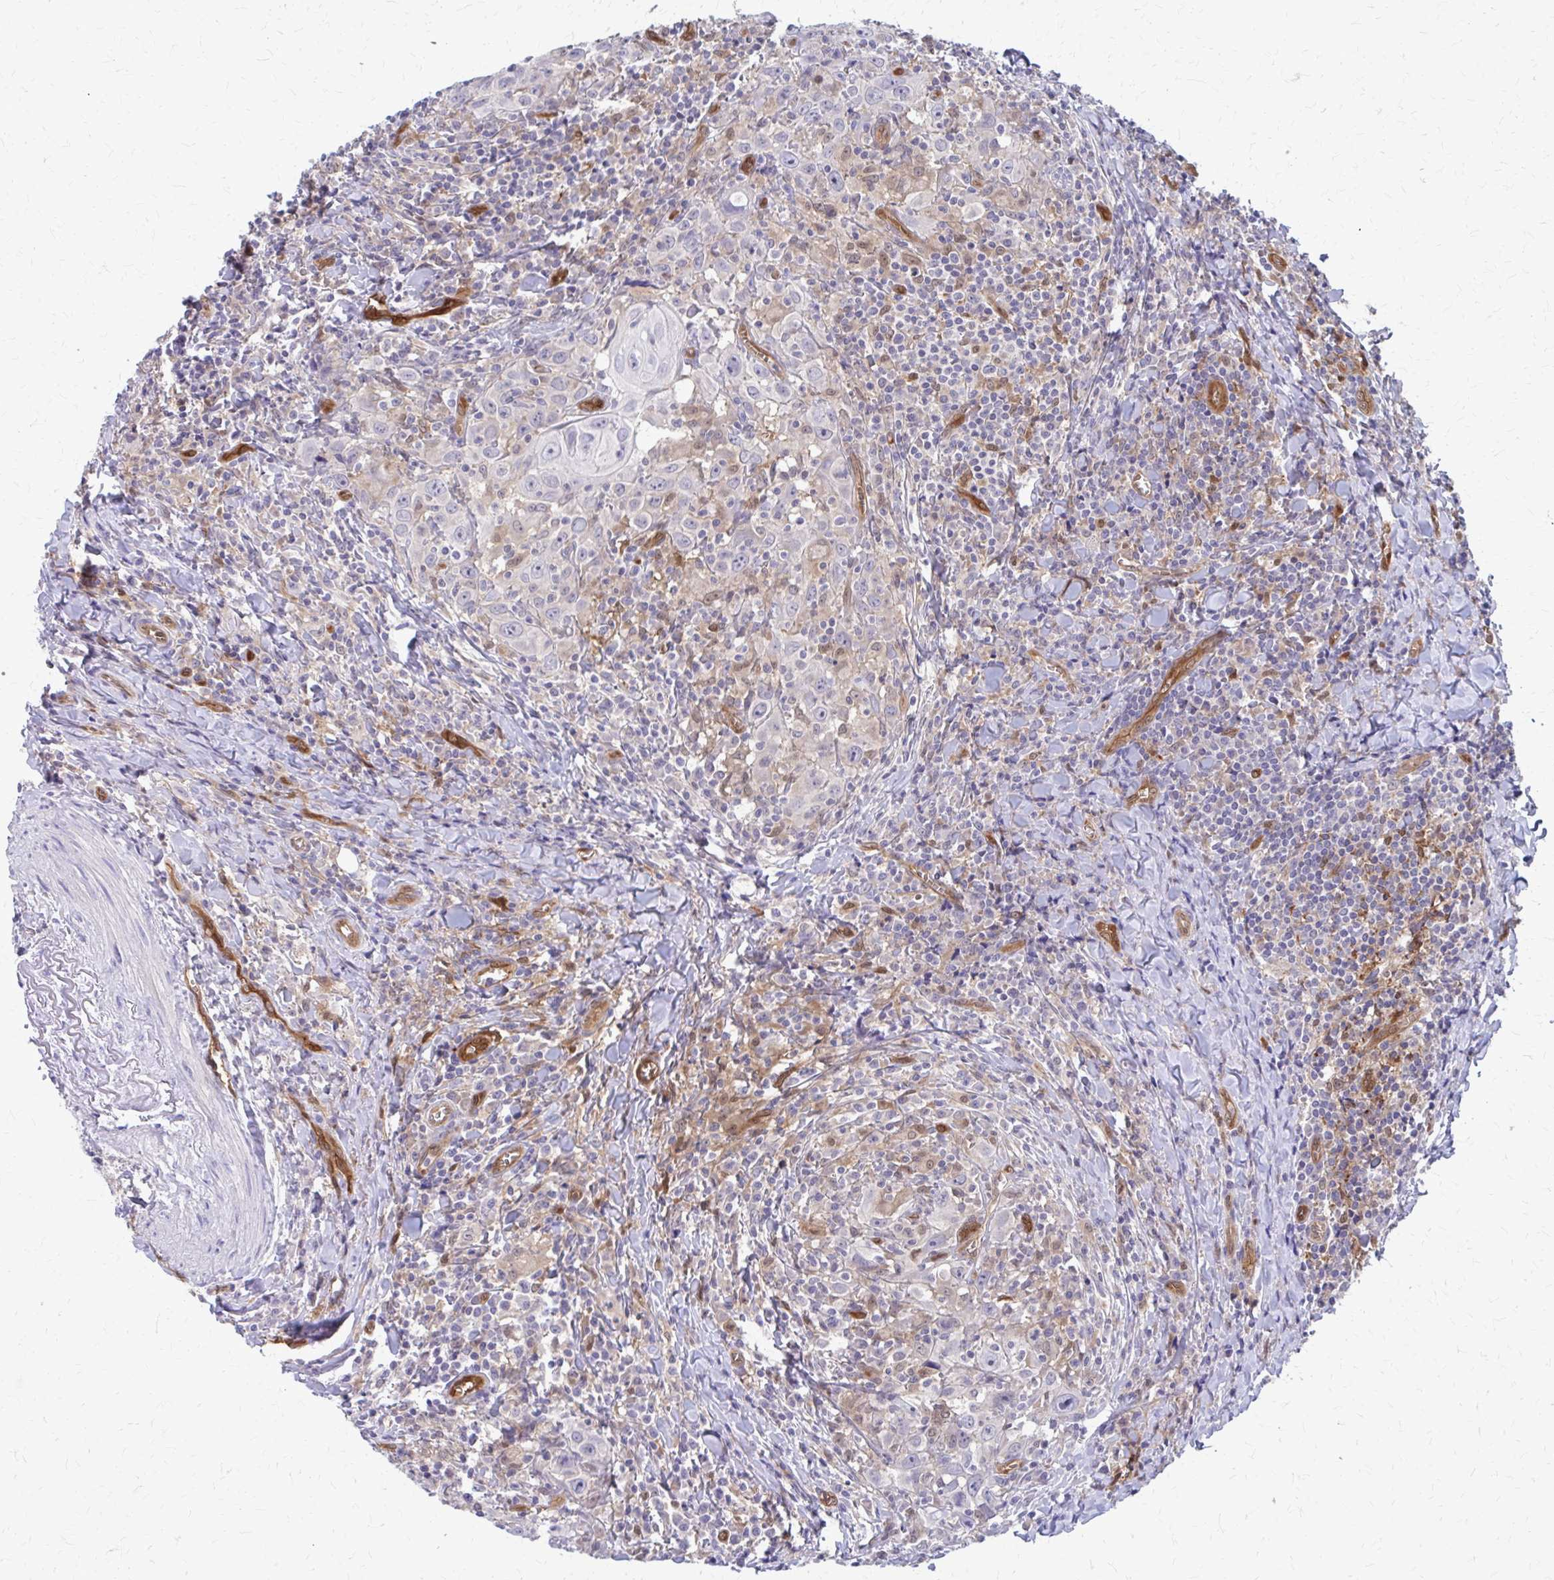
{"staining": {"intensity": "negative", "quantity": "none", "location": "none"}, "tissue": "head and neck cancer", "cell_type": "Tumor cells", "image_type": "cancer", "snomed": [{"axis": "morphology", "description": "Squamous cell carcinoma, NOS"}, {"axis": "topography", "description": "Head-Neck"}], "caption": "Head and neck cancer was stained to show a protein in brown. There is no significant positivity in tumor cells.", "gene": "CLIC2", "patient": {"sex": "female", "age": 95}}